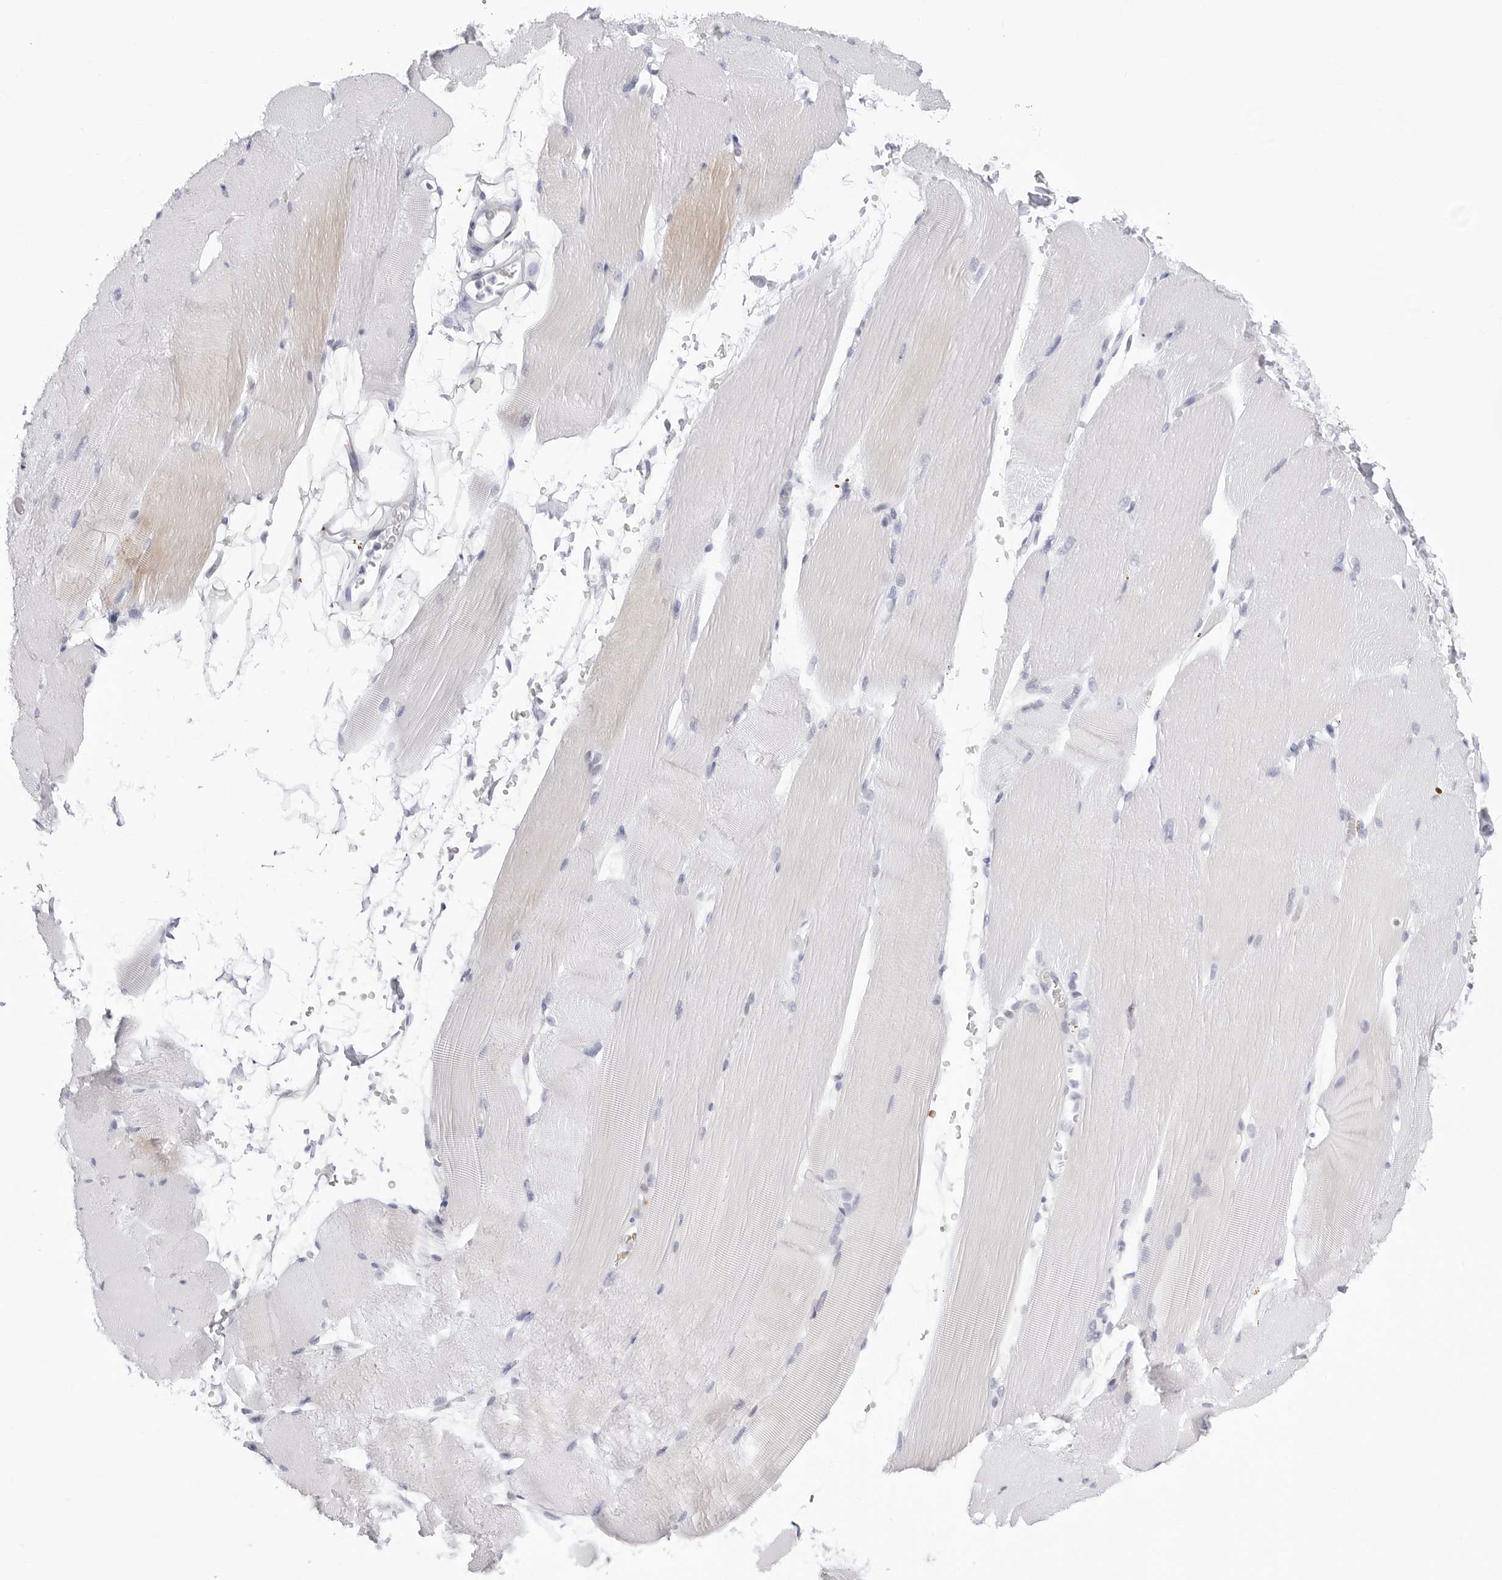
{"staining": {"intensity": "weak", "quantity": "<25%", "location": "cytoplasmic/membranous"}, "tissue": "skeletal muscle", "cell_type": "Myocytes", "image_type": "normal", "snomed": [{"axis": "morphology", "description": "Normal tissue, NOS"}, {"axis": "topography", "description": "Skeletal muscle"}, {"axis": "topography", "description": "Parathyroid gland"}], "caption": "A photomicrograph of skeletal muscle stained for a protein displays no brown staining in myocytes.", "gene": "TSSK1B", "patient": {"sex": "female", "age": 37}}